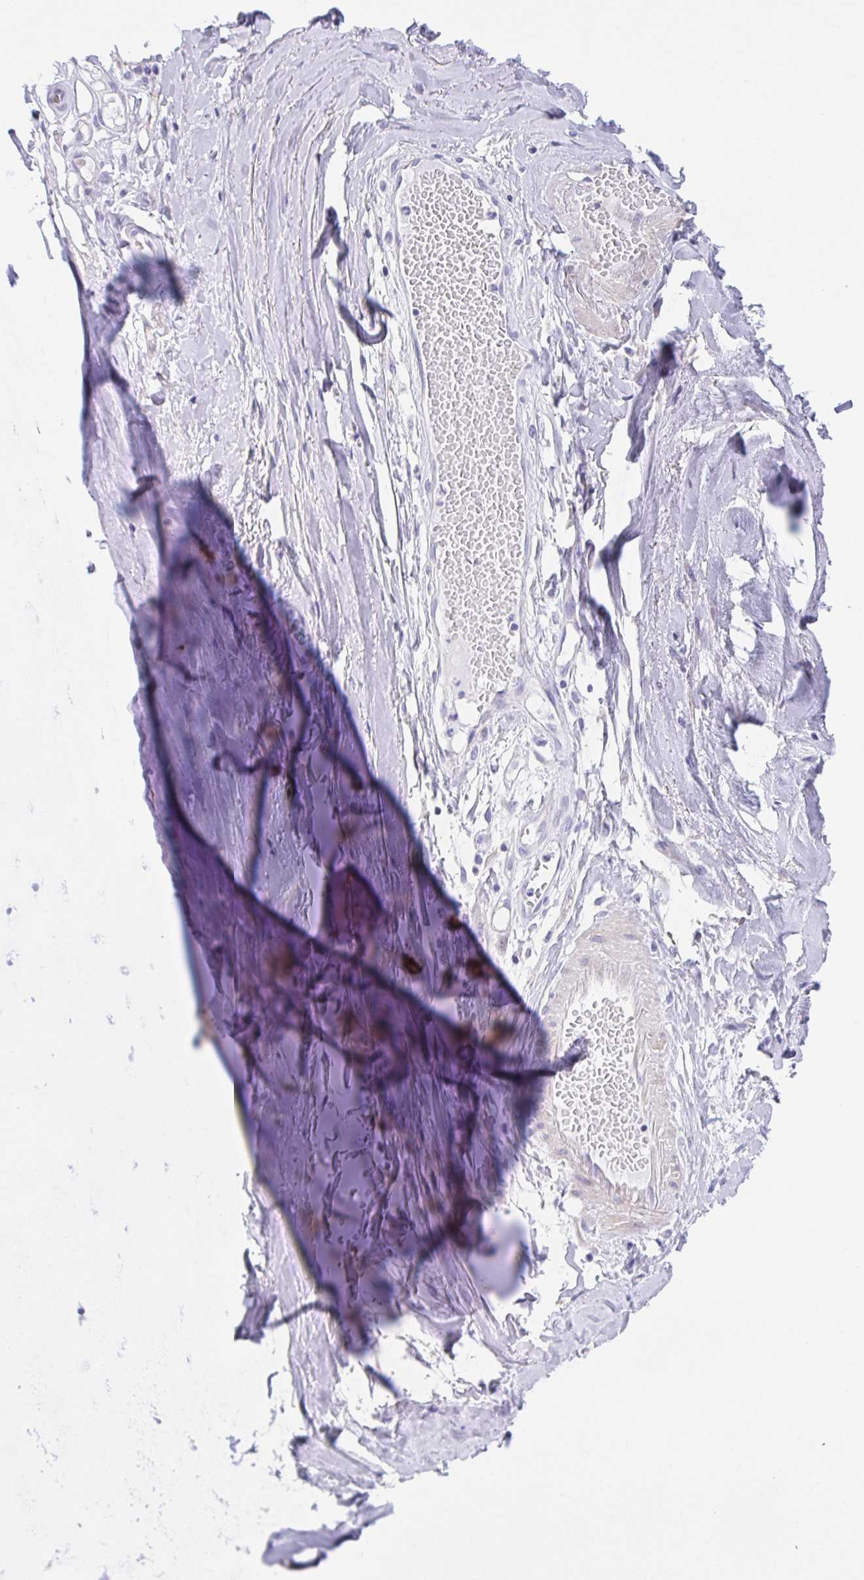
{"staining": {"intensity": "negative", "quantity": "none", "location": "none"}, "tissue": "adipose tissue", "cell_type": "Adipocytes", "image_type": "normal", "snomed": [{"axis": "morphology", "description": "Normal tissue, NOS"}, {"axis": "topography", "description": "Cartilage tissue"}, {"axis": "topography", "description": "Nasopharynx"}, {"axis": "topography", "description": "Thyroid gland"}], "caption": "Human adipose tissue stained for a protein using immunohistochemistry (IHC) reveals no staining in adipocytes.", "gene": "MUCL3", "patient": {"sex": "male", "age": 63}}